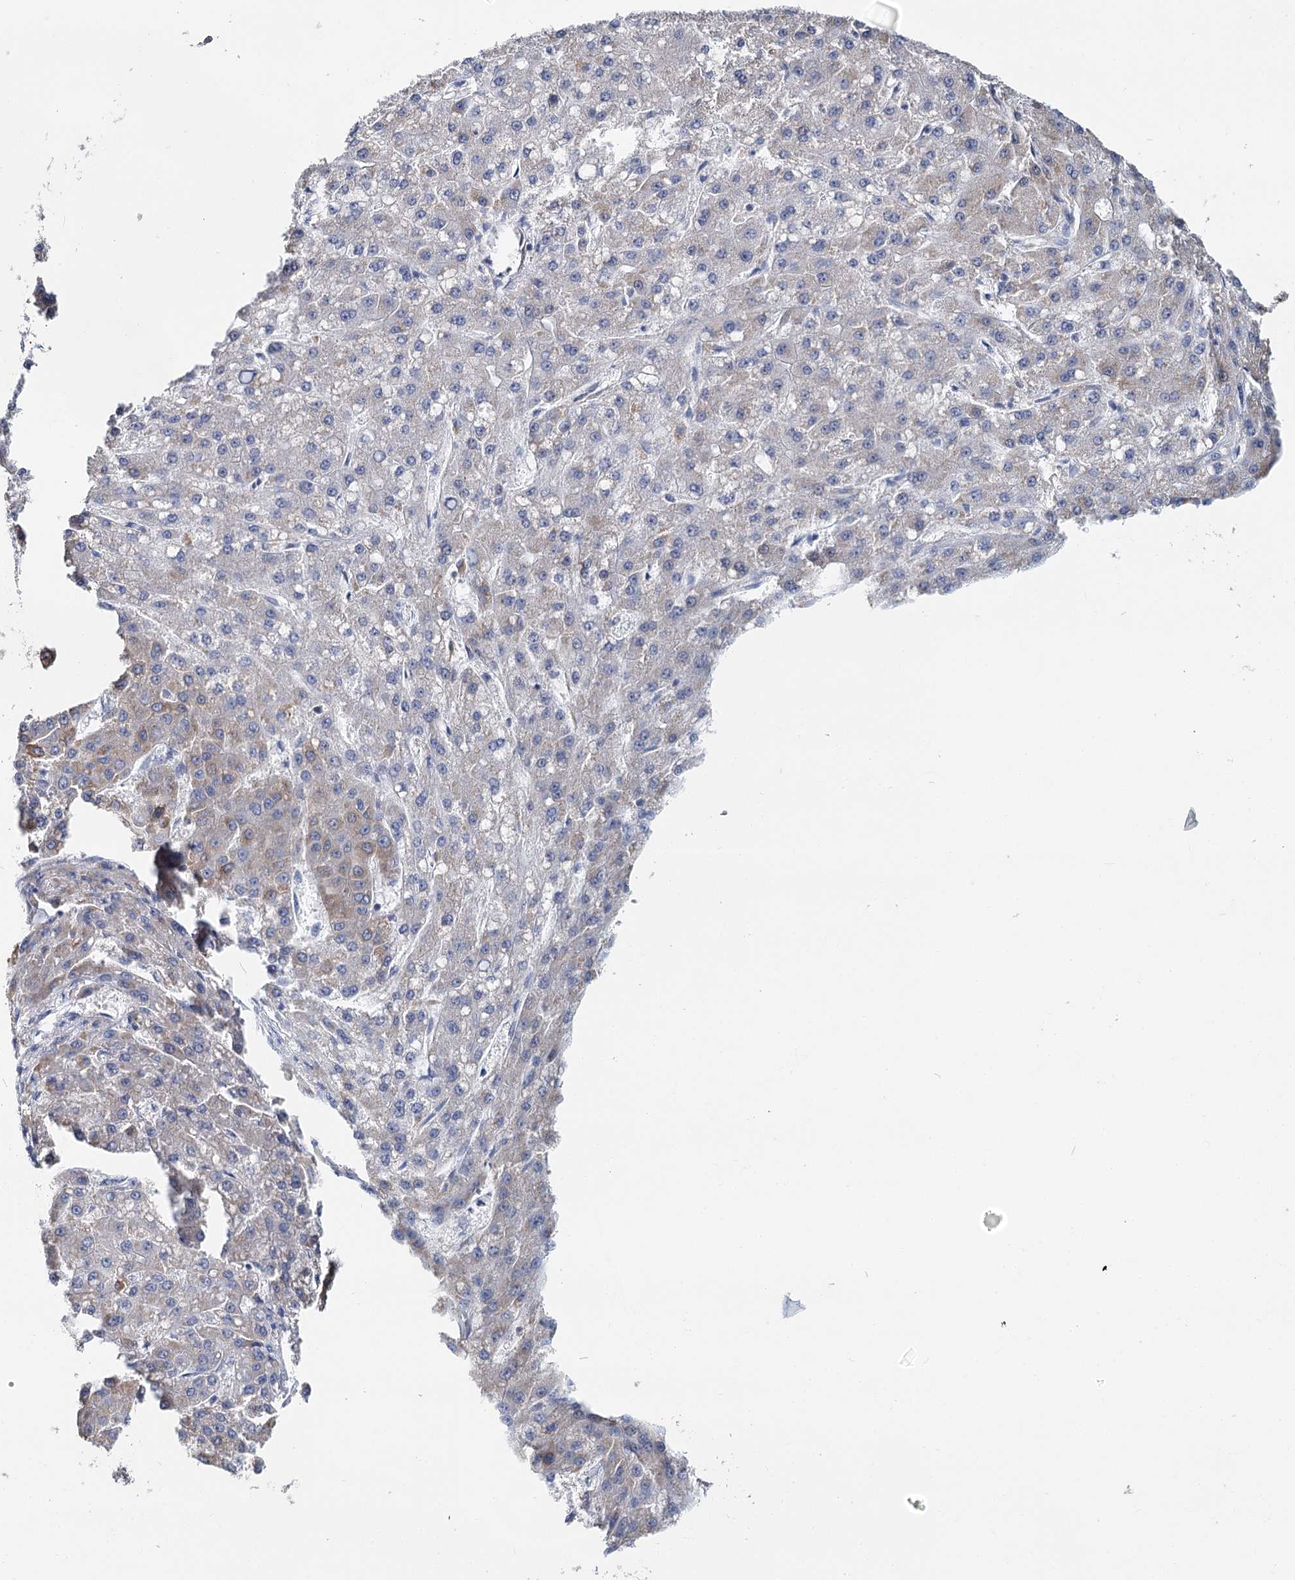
{"staining": {"intensity": "weak", "quantity": "<25%", "location": "cytoplasmic/membranous"}, "tissue": "liver cancer", "cell_type": "Tumor cells", "image_type": "cancer", "snomed": [{"axis": "morphology", "description": "Carcinoma, Hepatocellular, NOS"}, {"axis": "topography", "description": "Liver"}], "caption": "Immunohistochemistry micrograph of neoplastic tissue: human liver cancer stained with DAB reveals no significant protein positivity in tumor cells.", "gene": "ANKRD16", "patient": {"sex": "male", "age": 67}}